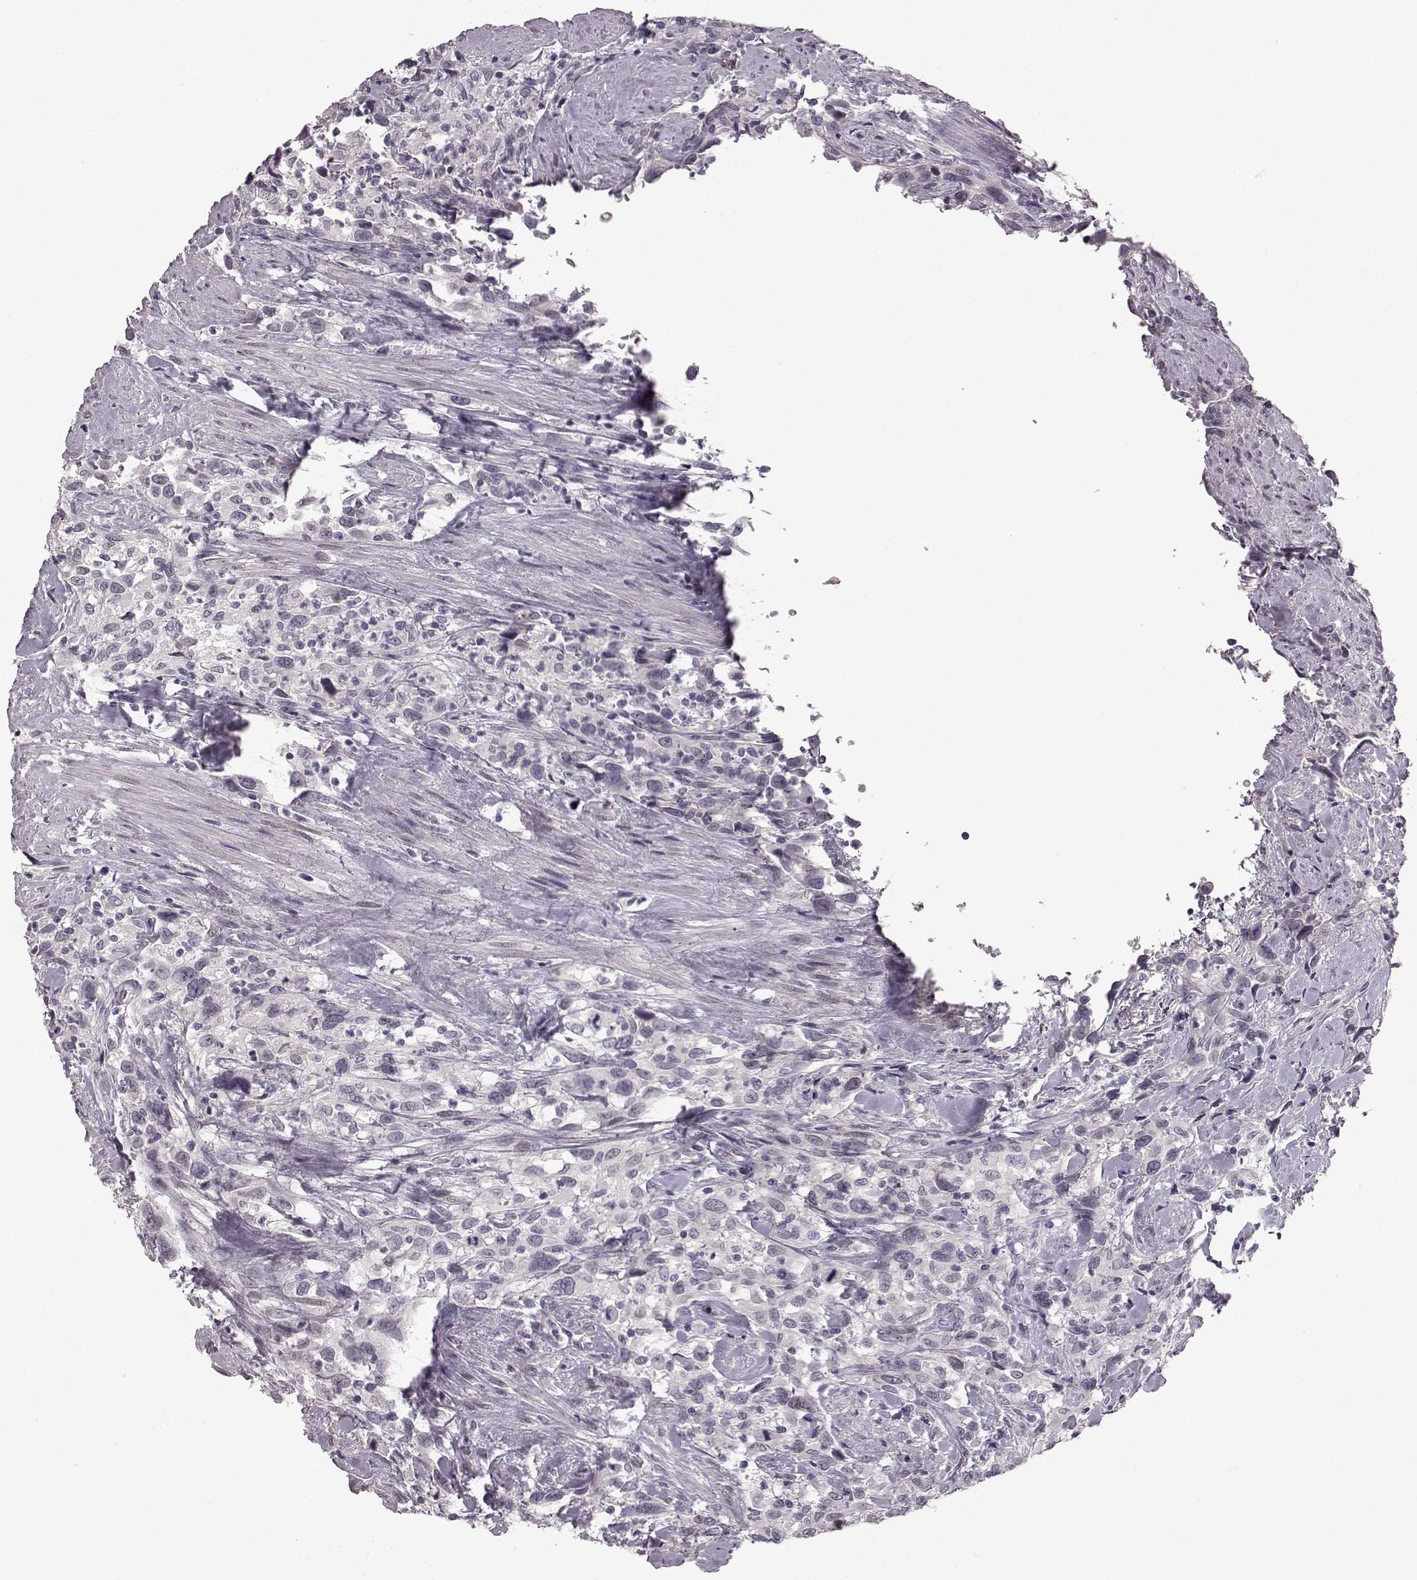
{"staining": {"intensity": "negative", "quantity": "none", "location": "none"}, "tissue": "urothelial cancer", "cell_type": "Tumor cells", "image_type": "cancer", "snomed": [{"axis": "morphology", "description": "Urothelial carcinoma, NOS"}, {"axis": "morphology", "description": "Urothelial carcinoma, High grade"}, {"axis": "topography", "description": "Urinary bladder"}], "caption": "High magnification brightfield microscopy of high-grade urothelial carcinoma stained with DAB (brown) and counterstained with hematoxylin (blue): tumor cells show no significant positivity. (Immunohistochemistry (ihc), brightfield microscopy, high magnification).", "gene": "TCHHL1", "patient": {"sex": "female", "age": 64}}